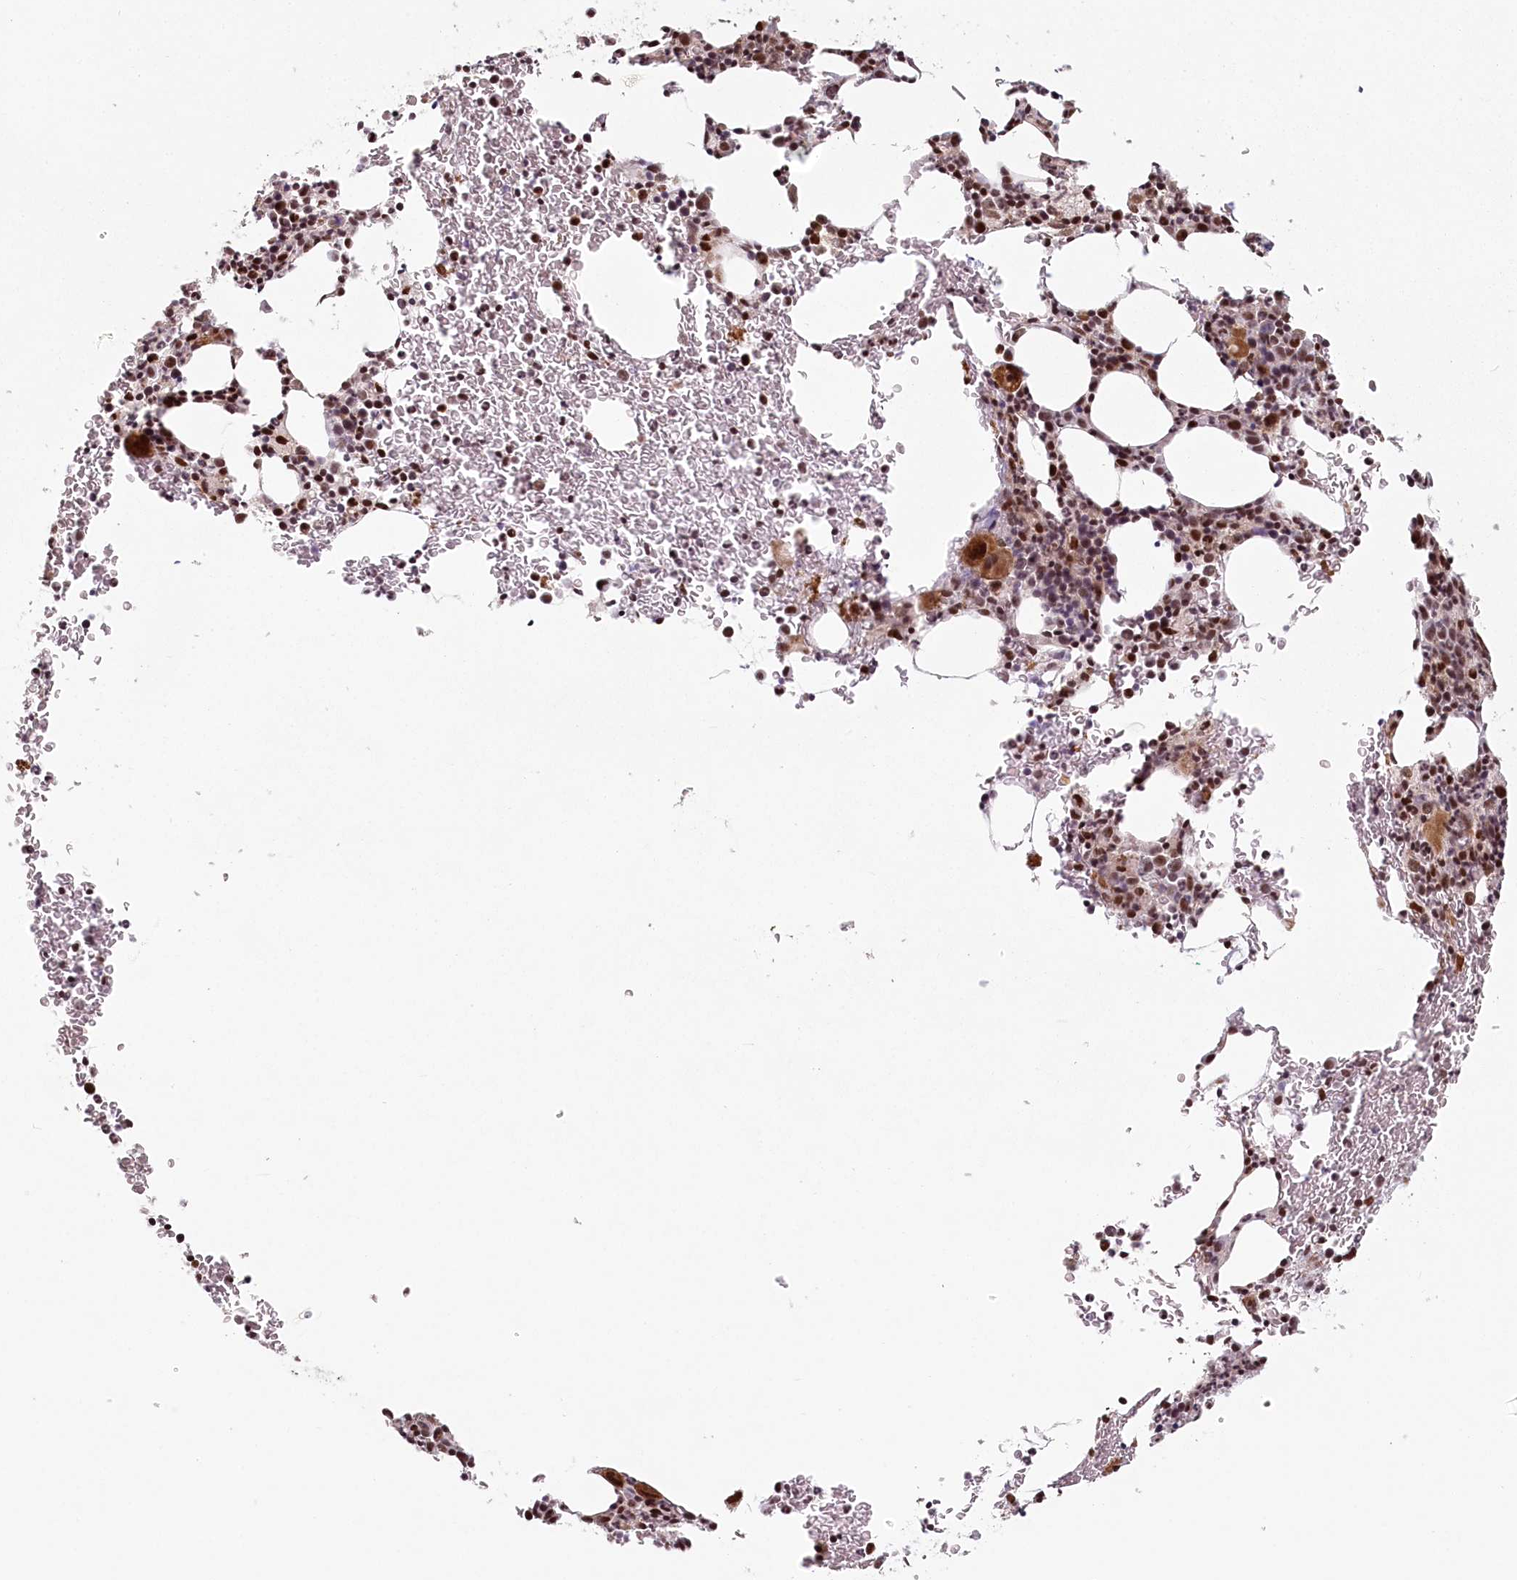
{"staining": {"intensity": "moderate", "quantity": "25%-75%", "location": "cytoplasmic/membranous,nuclear"}, "tissue": "bone marrow", "cell_type": "Hematopoietic cells", "image_type": "normal", "snomed": [{"axis": "morphology", "description": "Normal tissue, NOS"}, {"axis": "topography", "description": "Bone marrow"}], "caption": "This histopathology image exhibits benign bone marrow stained with immunohistochemistry (IHC) to label a protein in brown. The cytoplasmic/membranous,nuclear of hematopoietic cells show moderate positivity for the protein. Nuclei are counter-stained blue.", "gene": "FAM204A", "patient": {"sex": "male", "age": 79}}